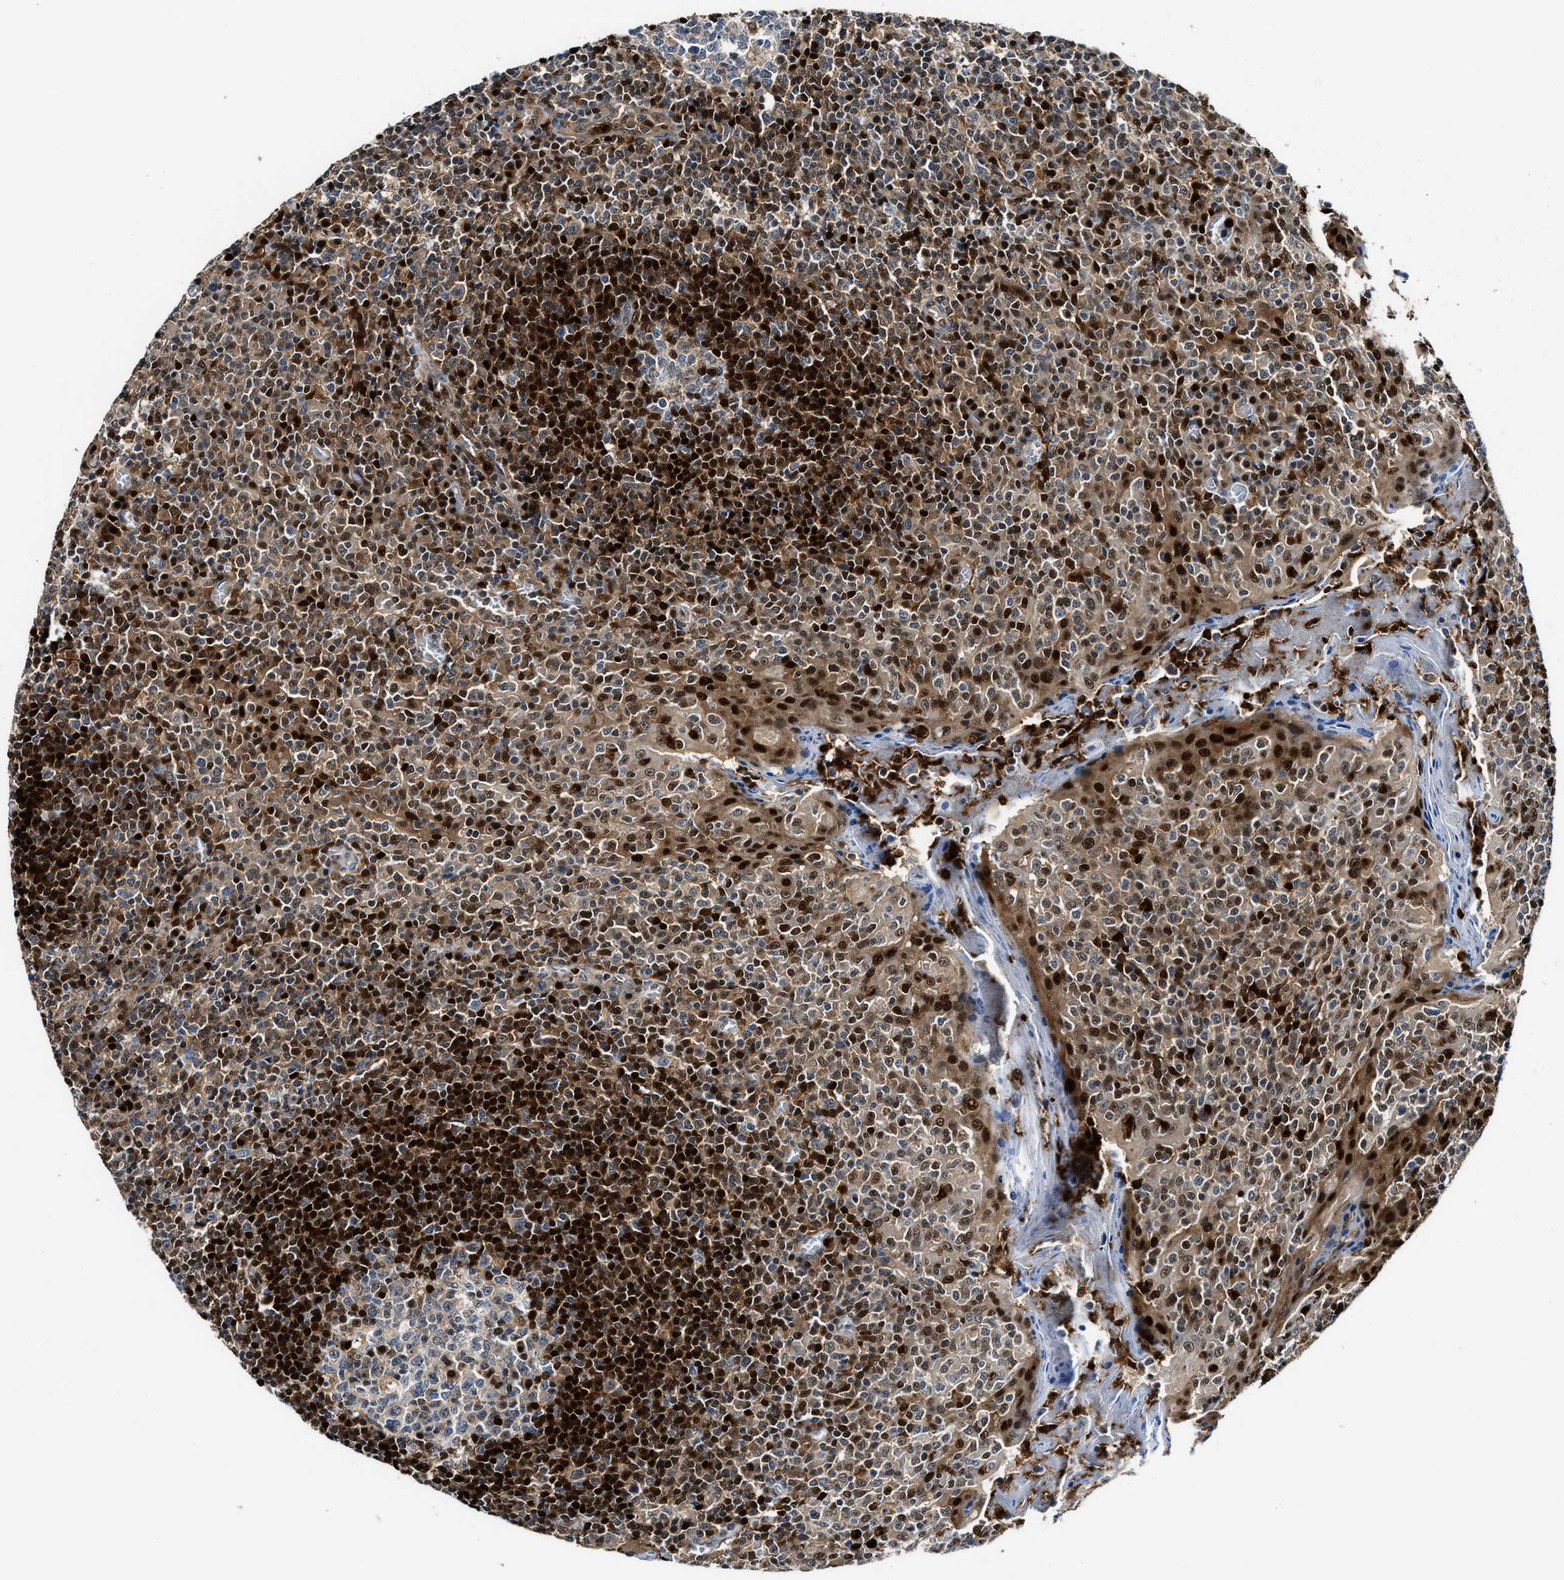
{"staining": {"intensity": "strong", "quantity": "25%-75%", "location": "cytoplasmic/membranous,nuclear"}, "tissue": "tonsil", "cell_type": "Germinal center cells", "image_type": "normal", "snomed": [{"axis": "morphology", "description": "Normal tissue, NOS"}, {"axis": "topography", "description": "Tonsil"}], "caption": "Immunohistochemical staining of benign human tonsil displays strong cytoplasmic/membranous,nuclear protein staining in approximately 25%-75% of germinal center cells.", "gene": "LTA4H", "patient": {"sex": "female", "age": 19}}